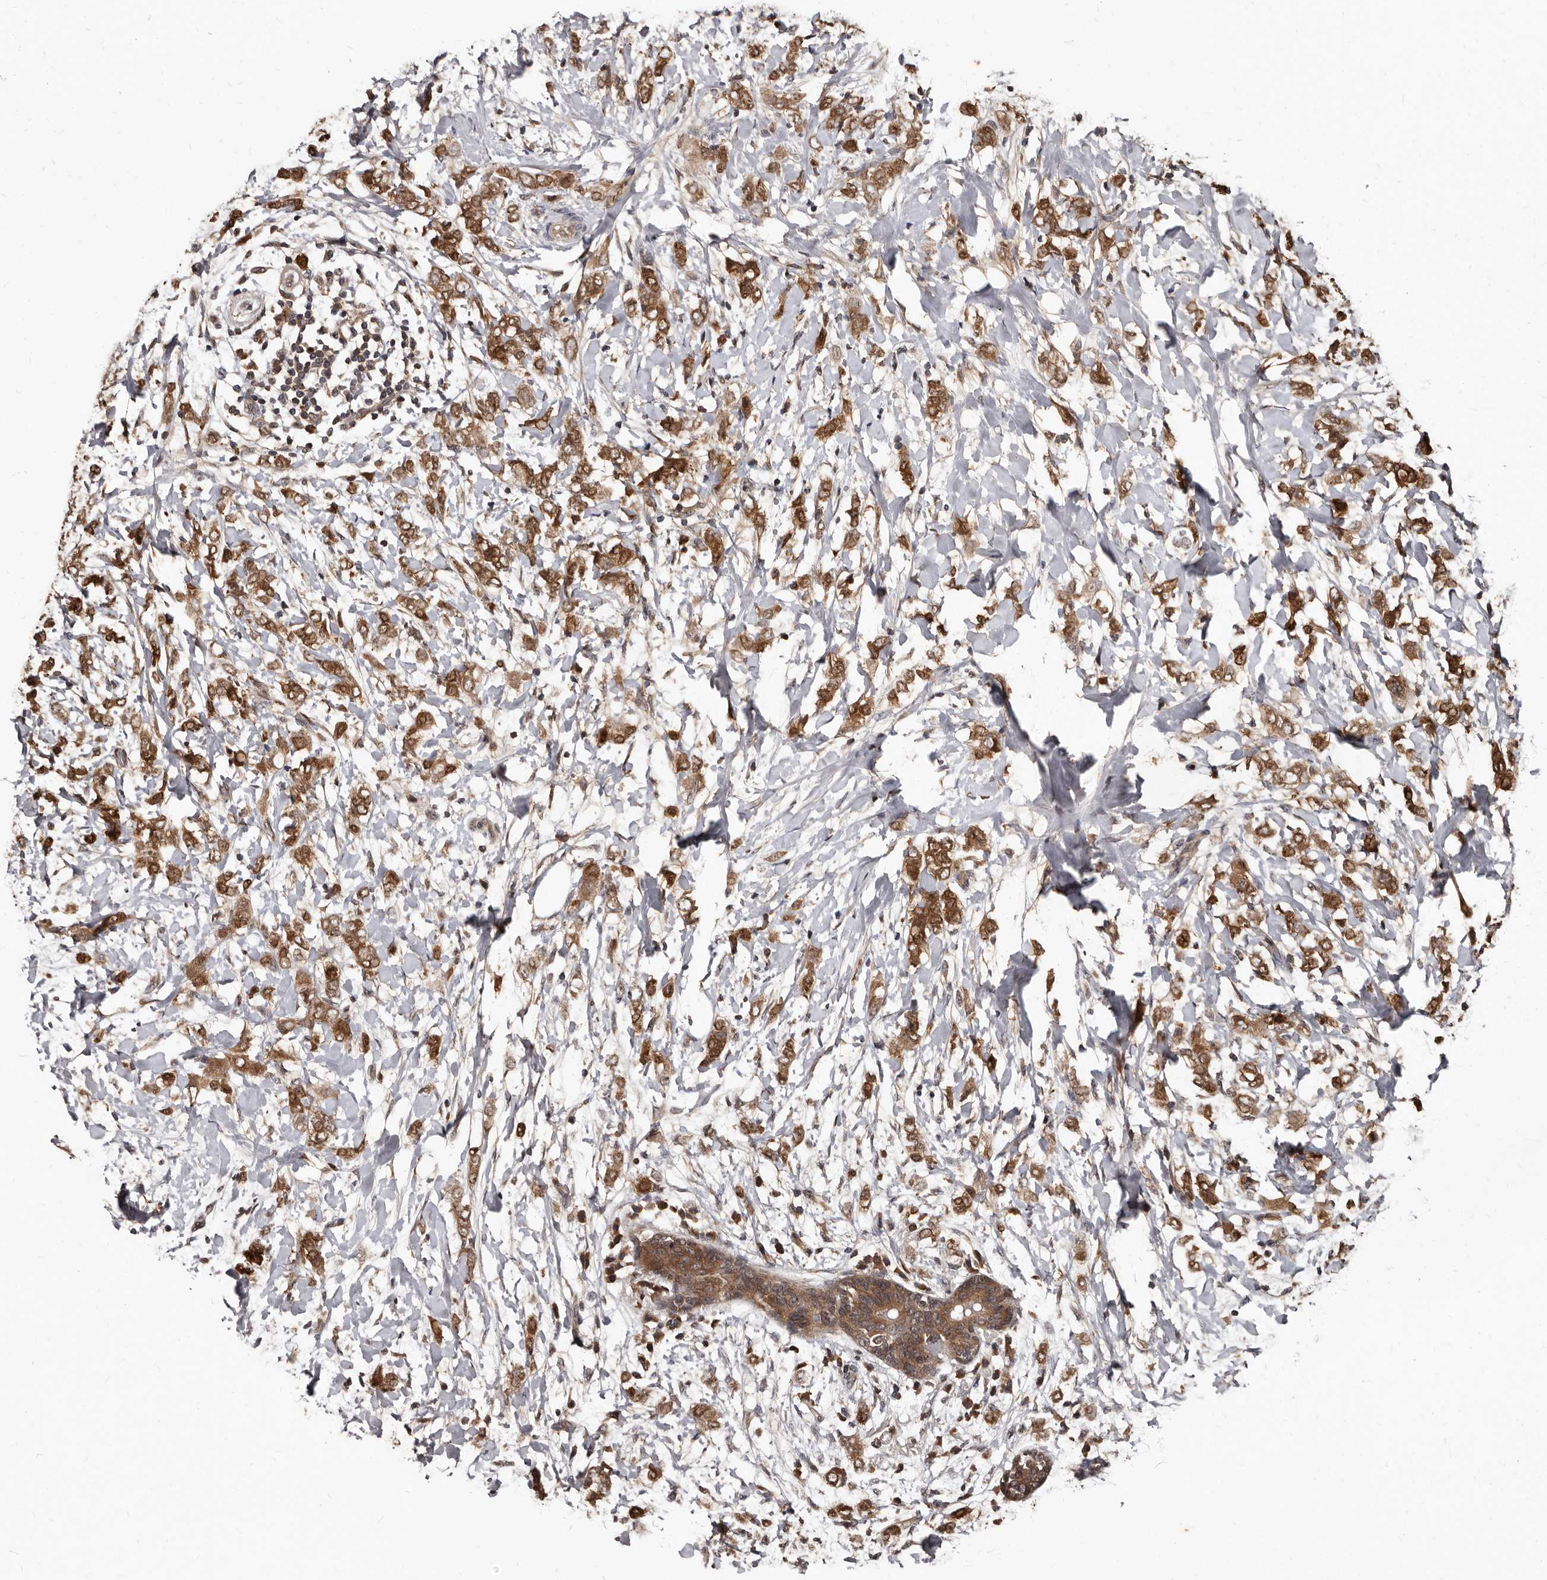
{"staining": {"intensity": "moderate", "quantity": ">75%", "location": "cytoplasmic/membranous"}, "tissue": "breast cancer", "cell_type": "Tumor cells", "image_type": "cancer", "snomed": [{"axis": "morphology", "description": "Normal tissue, NOS"}, {"axis": "morphology", "description": "Lobular carcinoma"}, {"axis": "topography", "description": "Breast"}], "caption": "Tumor cells exhibit medium levels of moderate cytoplasmic/membranous positivity in about >75% of cells in breast cancer (lobular carcinoma).", "gene": "PMVK", "patient": {"sex": "female", "age": 47}}